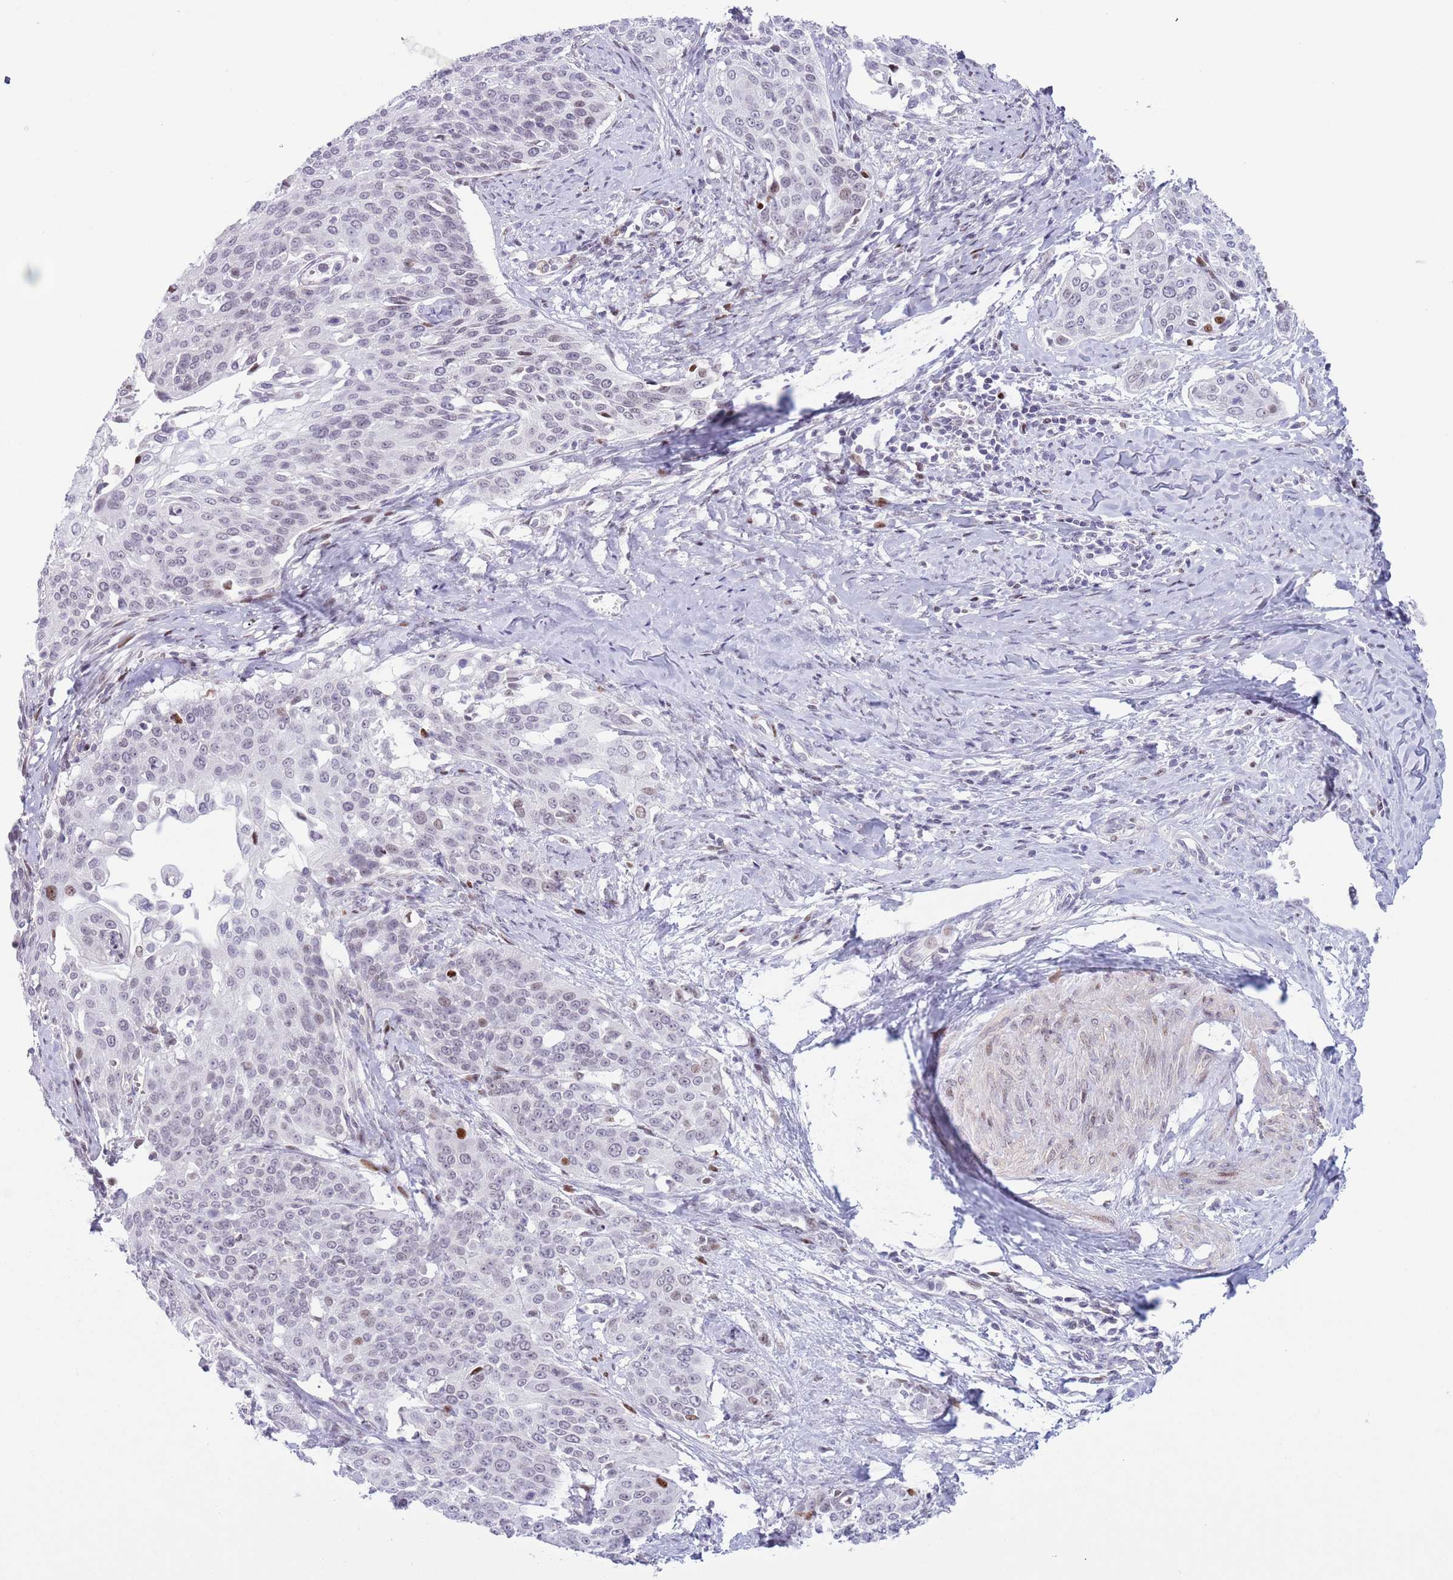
{"staining": {"intensity": "negative", "quantity": "none", "location": "none"}, "tissue": "cervical cancer", "cell_type": "Tumor cells", "image_type": "cancer", "snomed": [{"axis": "morphology", "description": "Squamous cell carcinoma, NOS"}, {"axis": "topography", "description": "Cervix"}], "caption": "Immunohistochemistry of human squamous cell carcinoma (cervical) exhibits no expression in tumor cells. Brightfield microscopy of IHC stained with DAB (3,3'-diaminobenzidine) (brown) and hematoxylin (blue), captured at high magnification.", "gene": "MFSD10", "patient": {"sex": "female", "age": 44}}